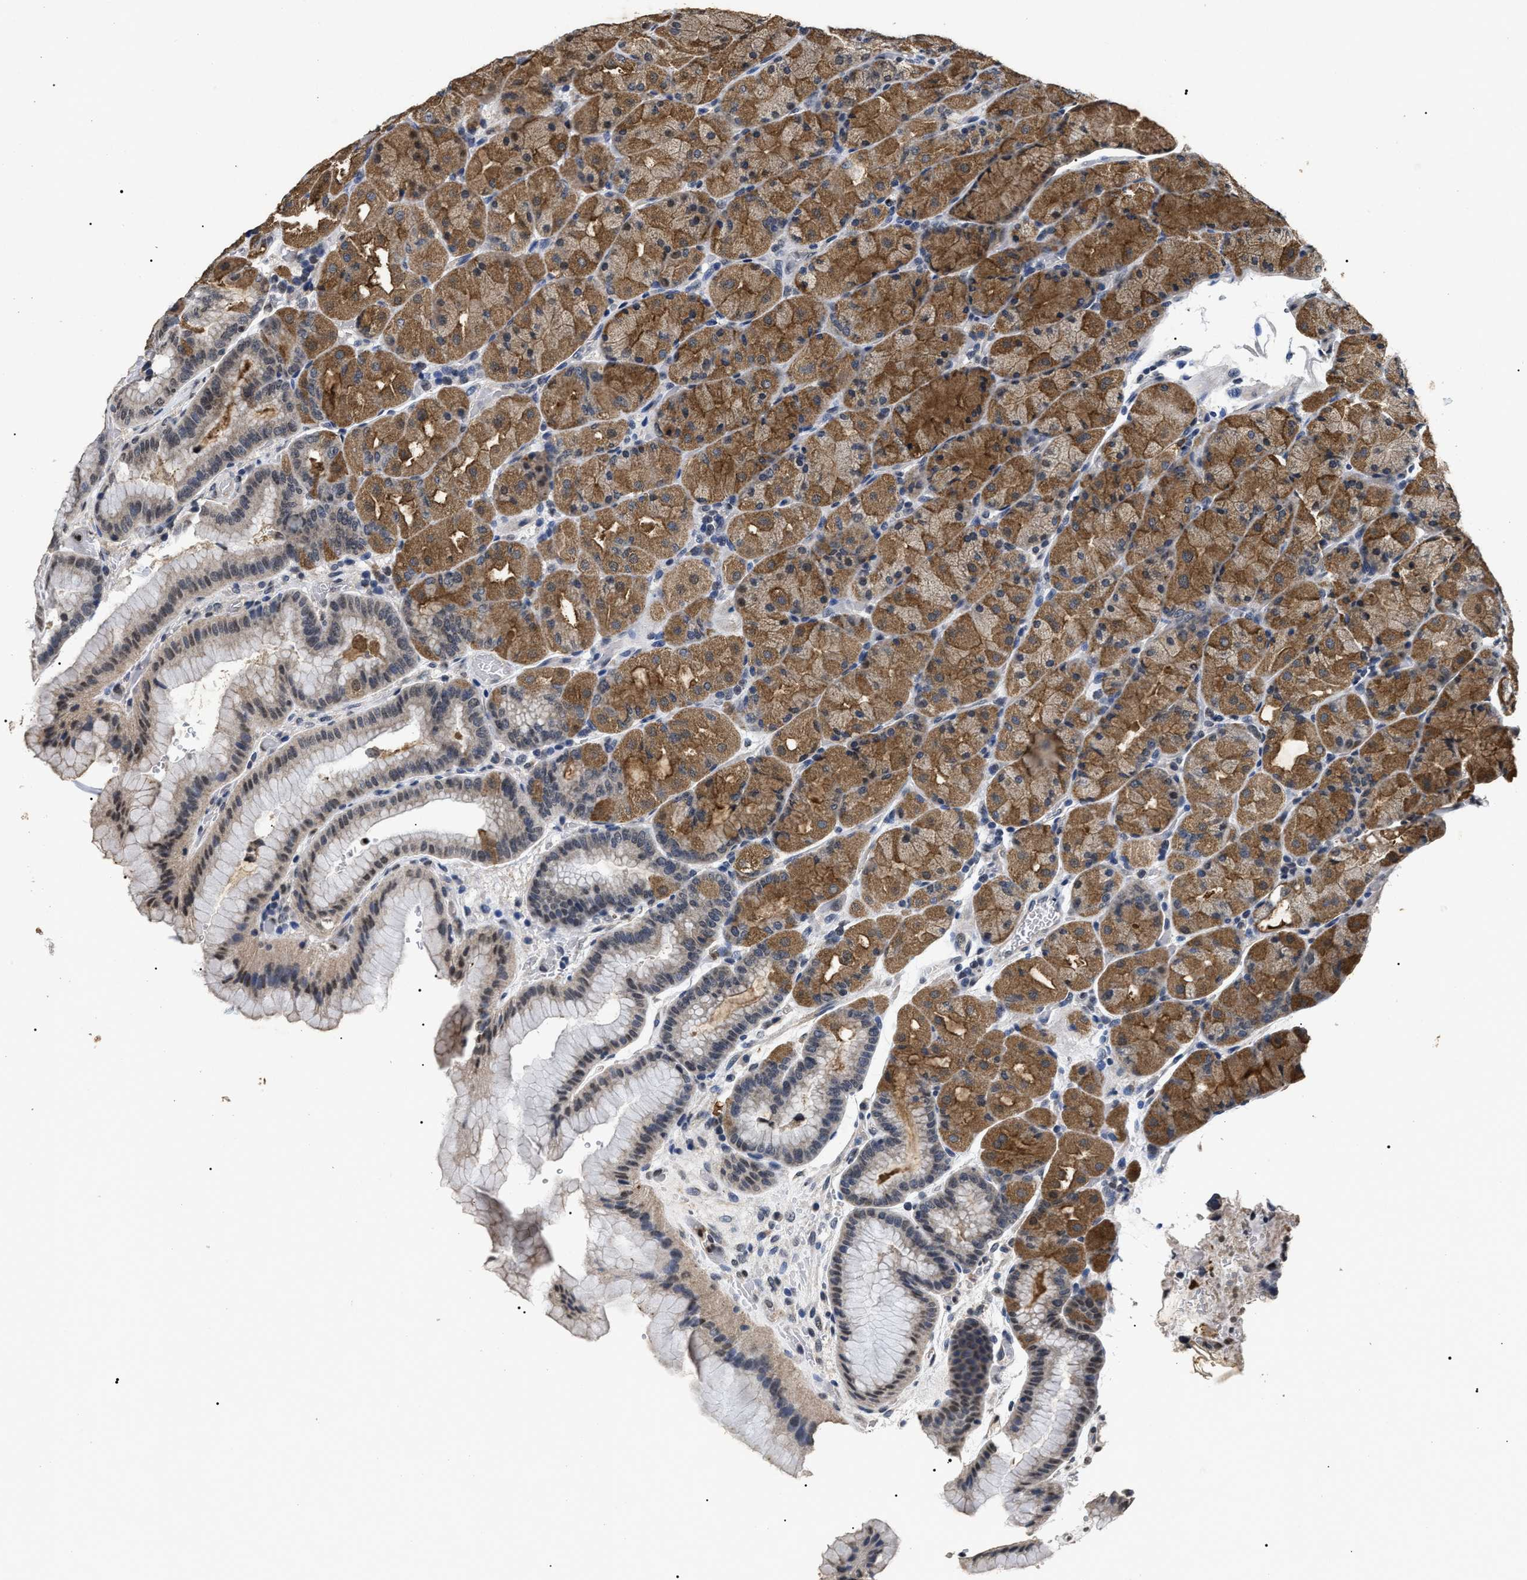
{"staining": {"intensity": "moderate", "quantity": ">75%", "location": "cytoplasmic/membranous,nuclear"}, "tissue": "stomach", "cell_type": "Glandular cells", "image_type": "normal", "snomed": [{"axis": "morphology", "description": "Normal tissue, NOS"}, {"axis": "morphology", "description": "Carcinoid, malignant, NOS"}, {"axis": "topography", "description": "Stomach, upper"}], "caption": "A histopathology image of human stomach stained for a protein exhibits moderate cytoplasmic/membranous,nuclear brown staining in glandular cells. (brown staining indicates protein expression, while blue staining denotes nuclei).", "gene": "ANP32E", "patient": {"sex": "male", "age": 39}}